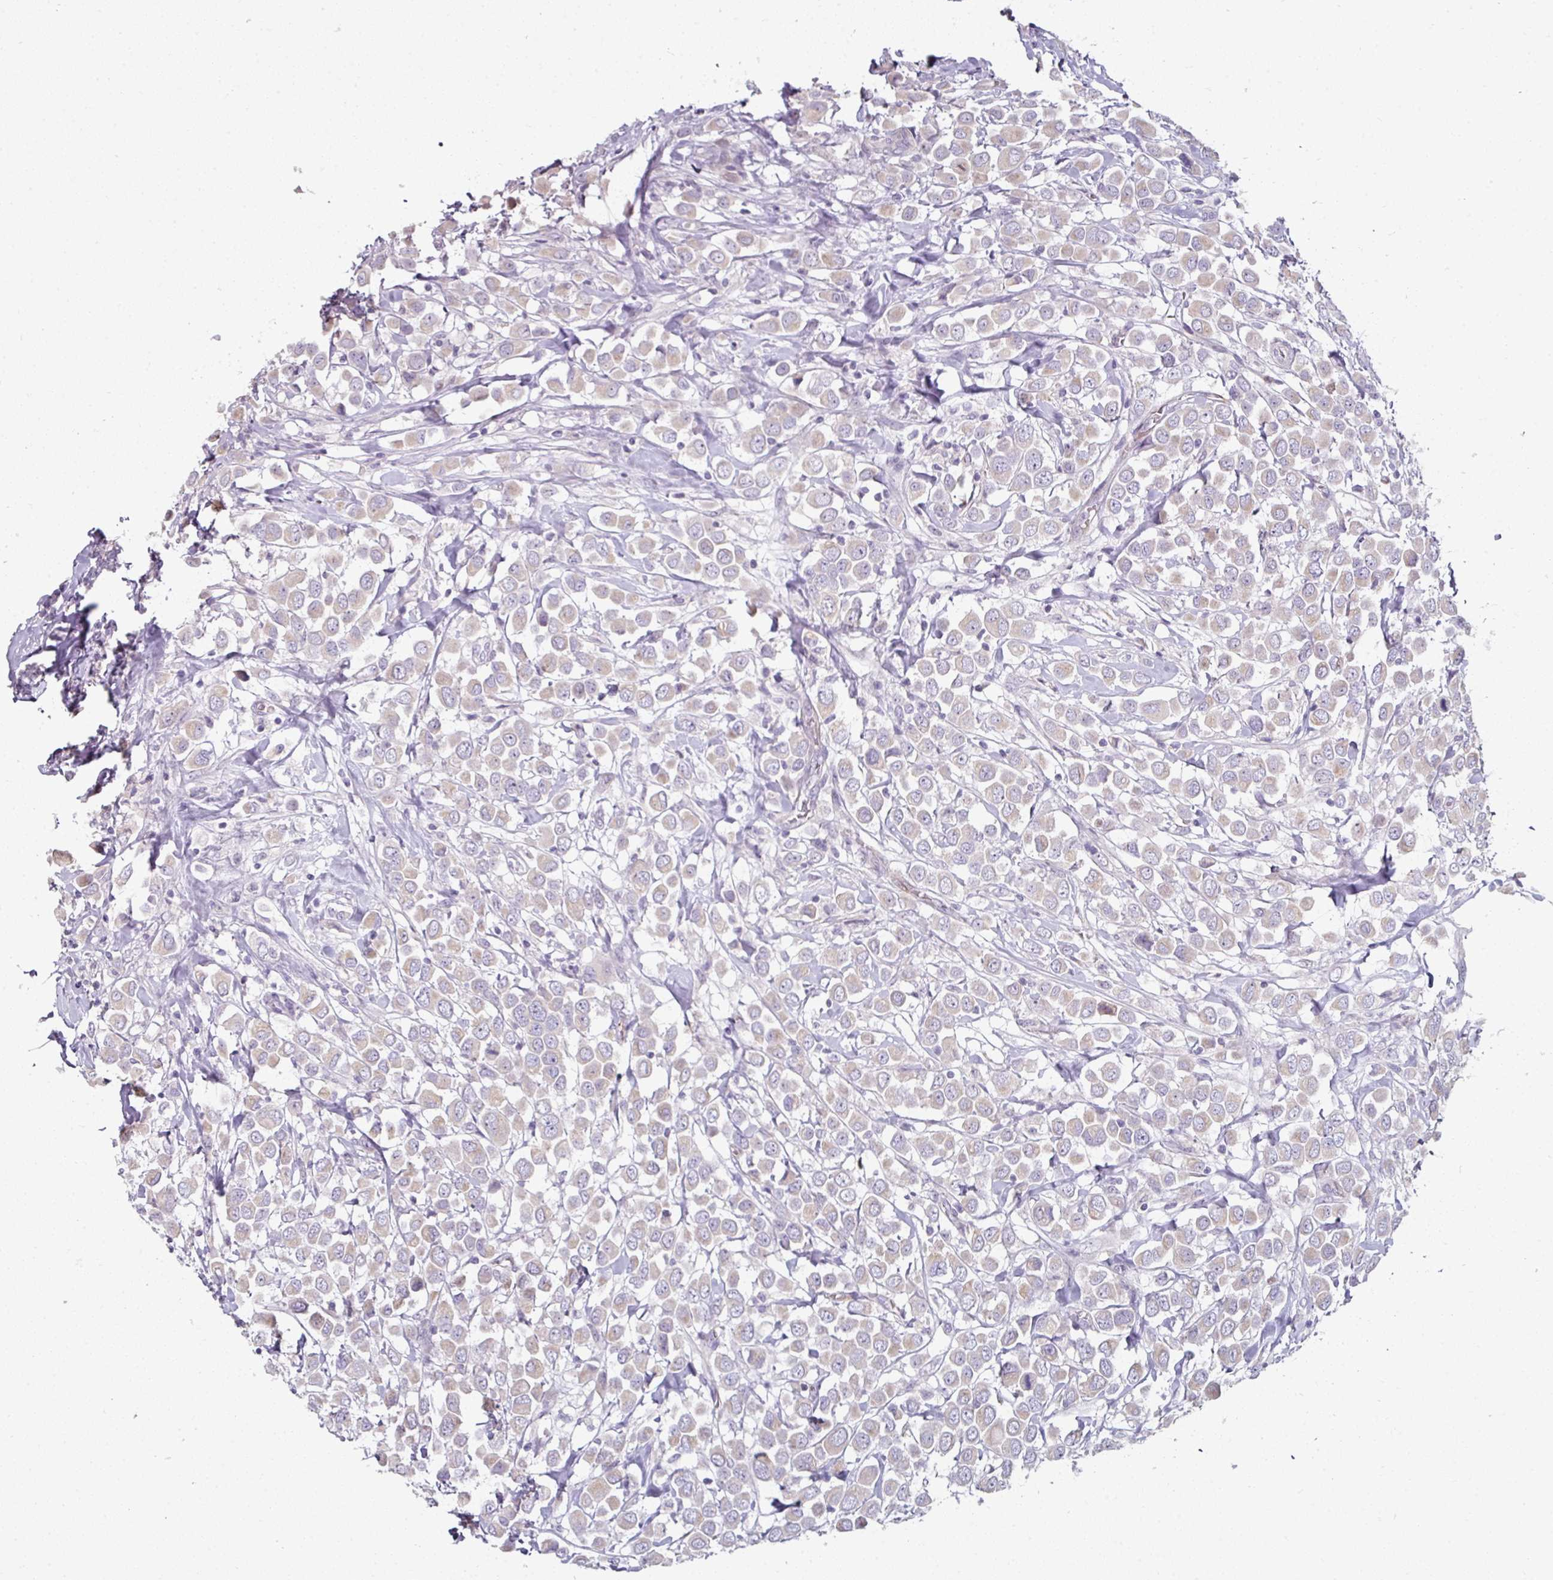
{"staining": {"intensity": "negative", "quantity": "none", "location": "none"}, "tissue": "breast cancer", "cell_type": "Tumor cells", "image_type": "cancer", "snomed": [{"axis": "morphology", "description": "Duct carcinoma"}, {"axis": "topography", "description": "Breast"}], "caption": "DAB immunohistochemical staining of breast intraductal carcinoma shows no significant positivity in tumor cells.", "gene": "FHAD1", "patient": {"sex": "female", "age": 61}}